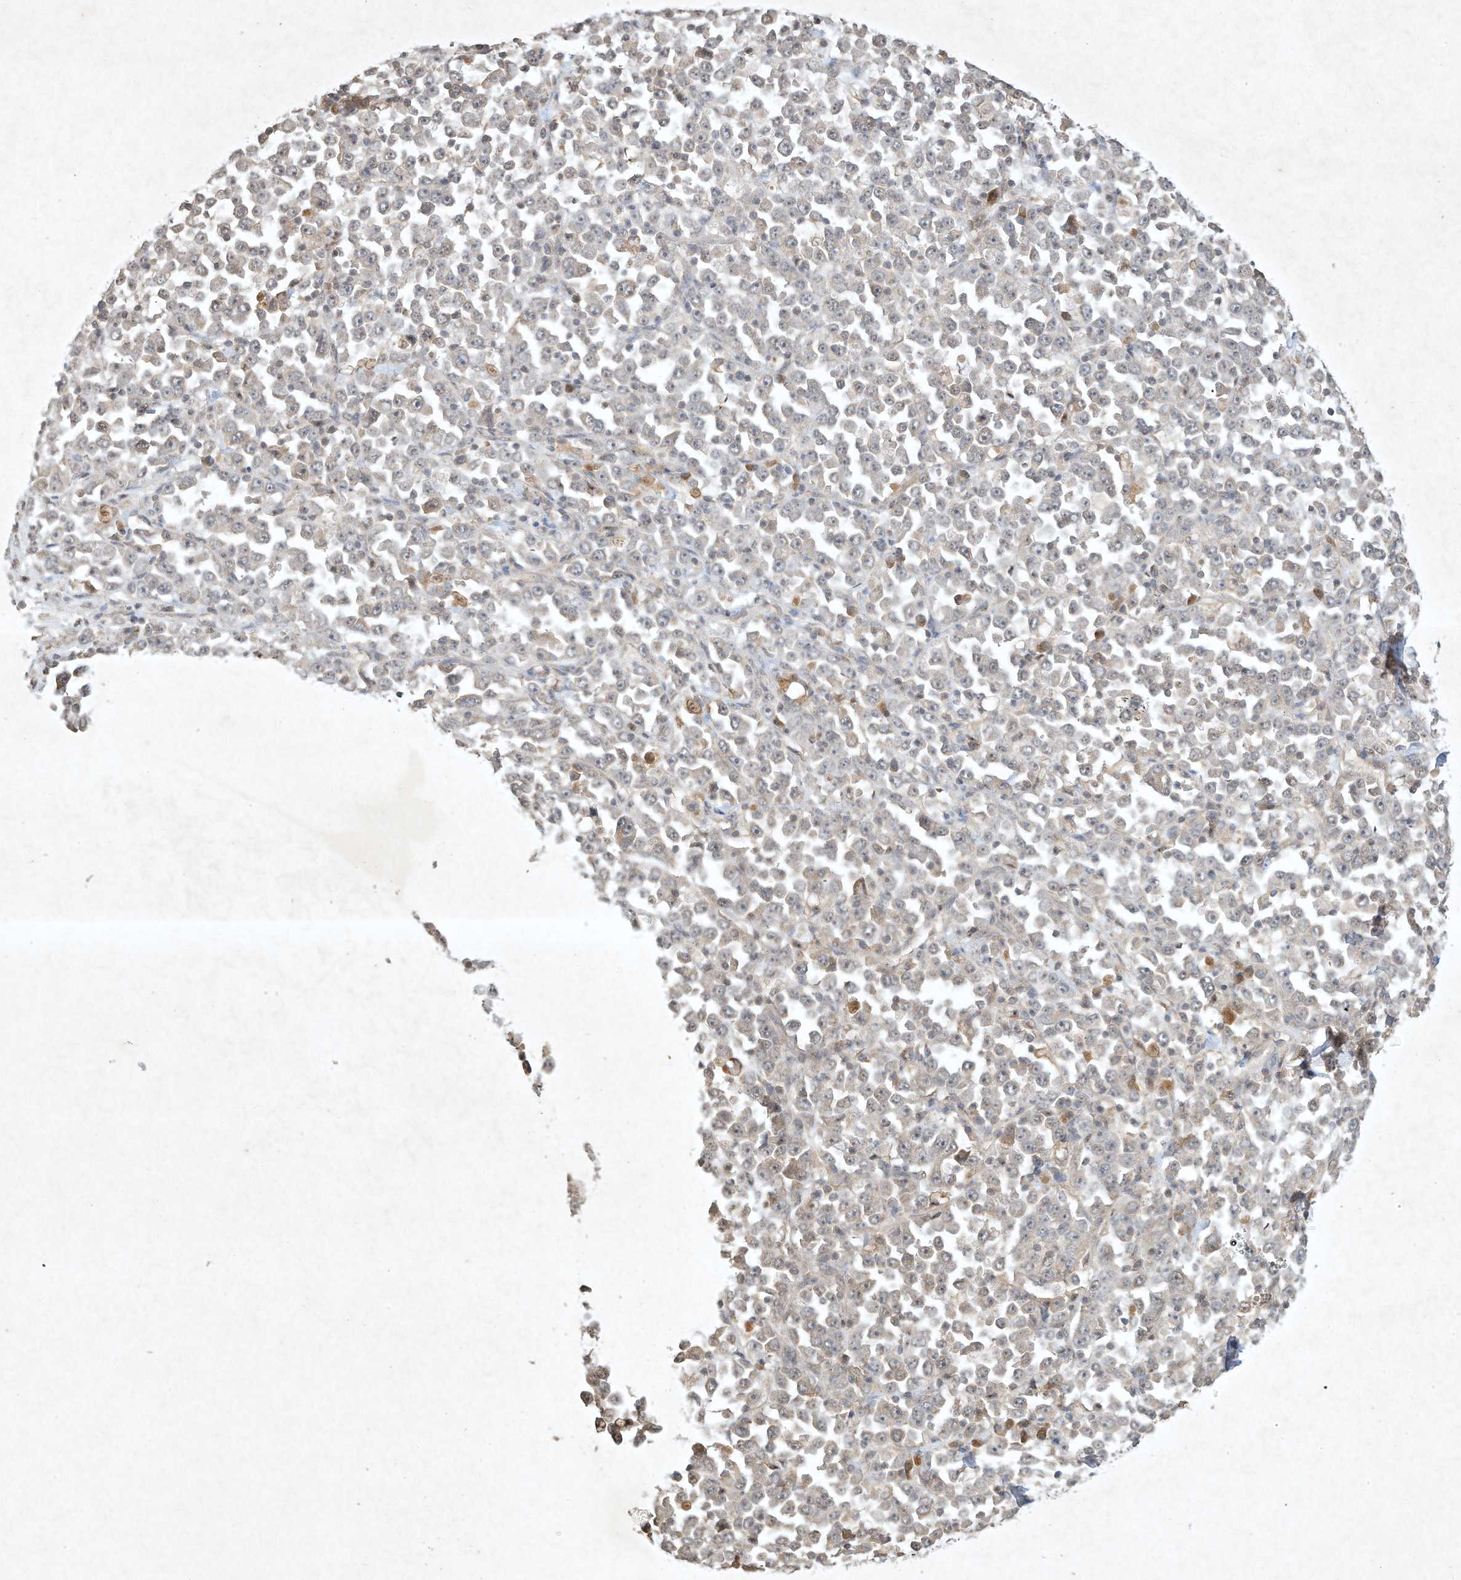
{"staining": {"intensity": "negative", "quantity": "none", "location": "none"}, "tissue": "stomach cancer", "cell_type": "Tumor cells", "image_type": "cancer", "snomed": [{"axis": "morphology", "description": "Normal tissue, NOS"}, {"axis": "morphology", "description": "Adenocarcinoma, NOS"}, {"axis": "topography", "description": "Stomach, upper"}, {"axis": "topography", "description": "Stomach"}], "caption": "Adenocarcinoma (stomach) was stained to show a protein in brown. There is no significant positivity in tumor cells.", "gene": "BTRC", "patient": {"sex": "male", "age": 59}}